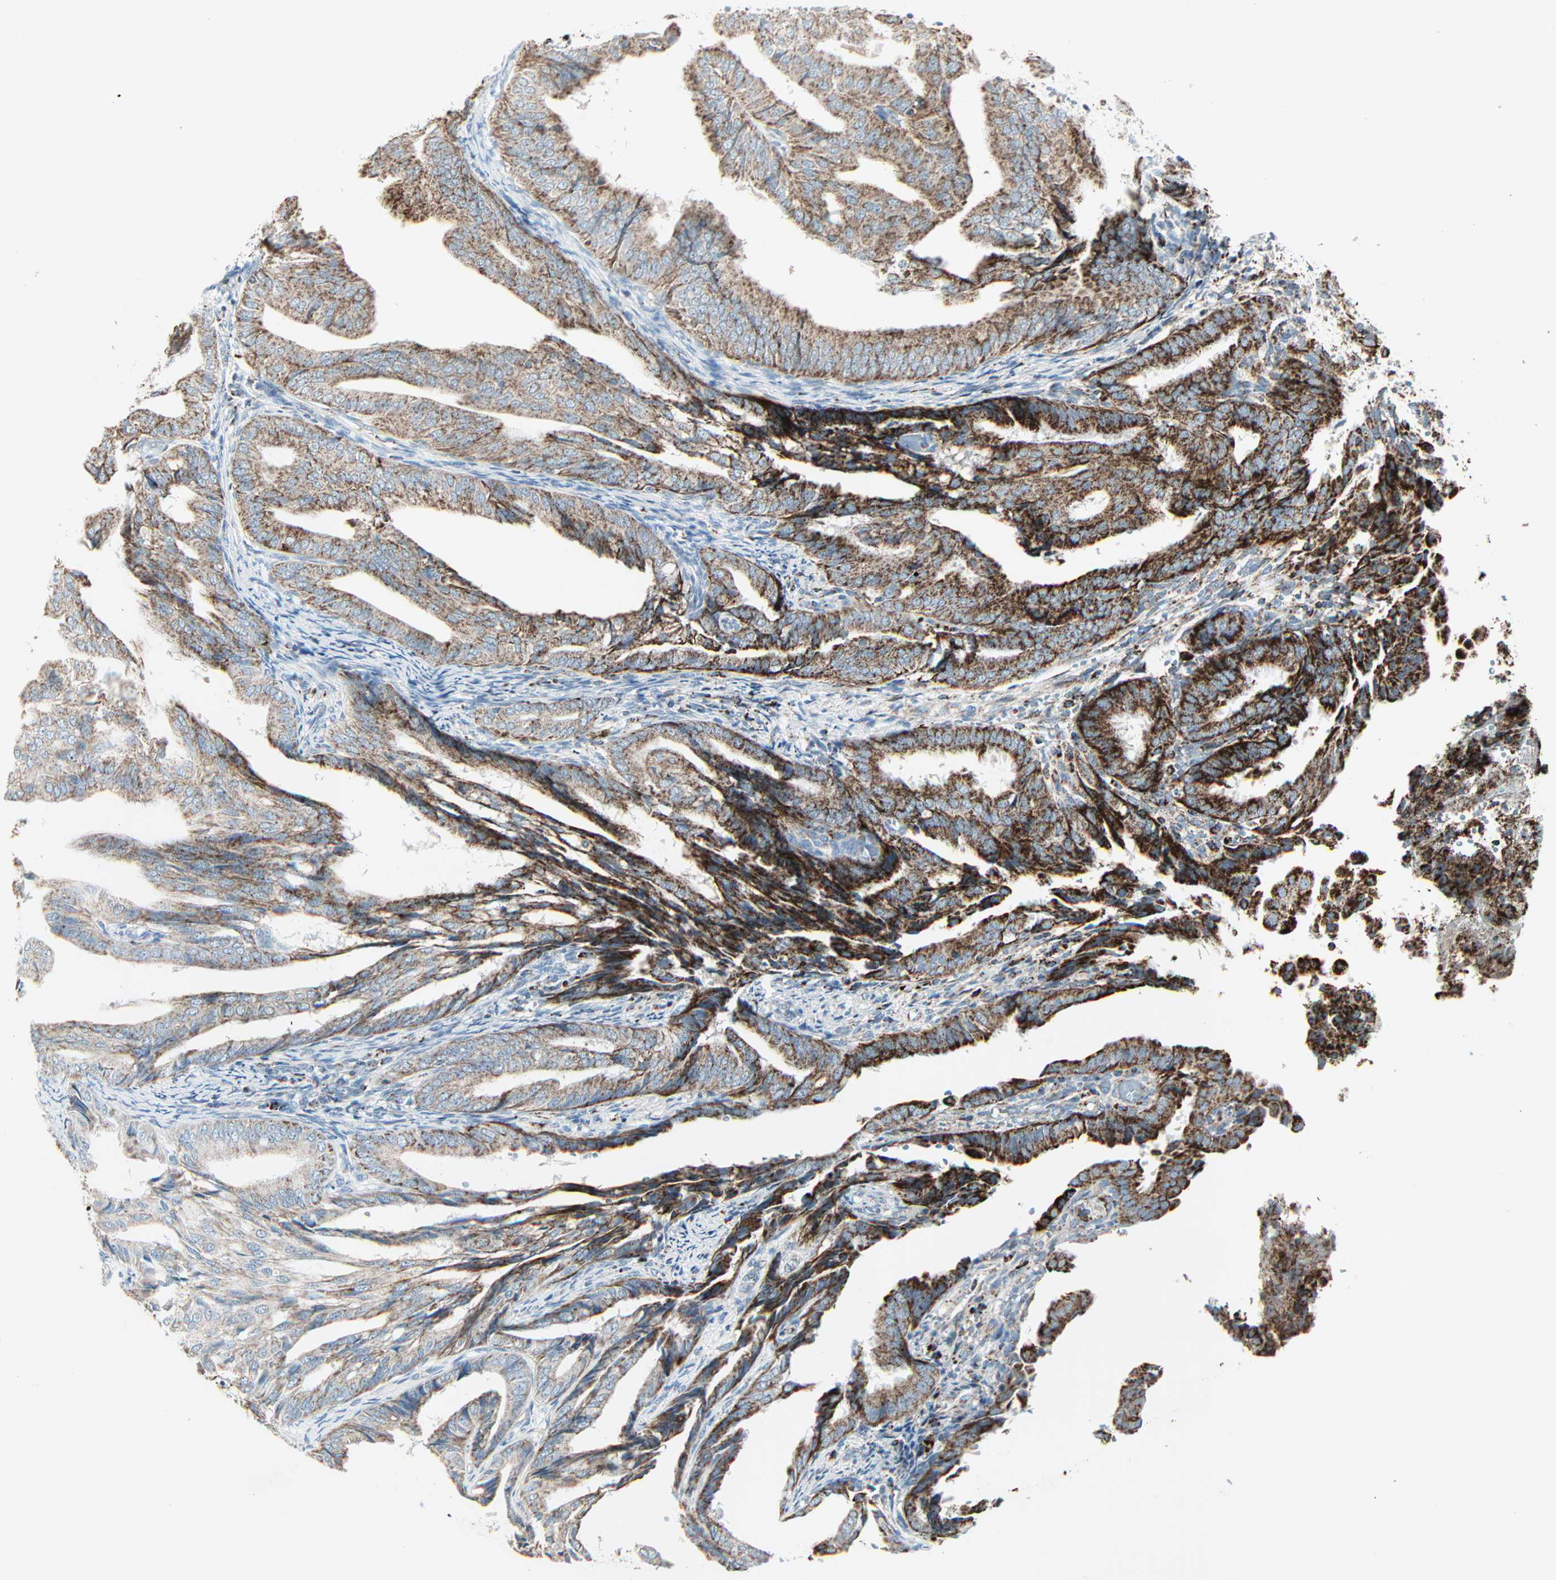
{"staining": {"intensity": "strong", "quantity": ">75%", "location": "cytoplasmic/membranous"}, "tissue": "endometrial cancer", "cell_type": "Tumor cells", "image_type": "cancer", "snomed": [{"axis": "morphology", "description": "Adenocarcinoma, NOS"}, {"axis": "topography", "description": "Endometrium"}], "caption": "IHC (DAB) staining of human endometrial cancer (adenocarcinoma) shows strong cytoplasmic/membranous protein staining in about >75% of tumor cells.", "gene": "IDH2", "patient": {"sex": "female", "age": 58}}